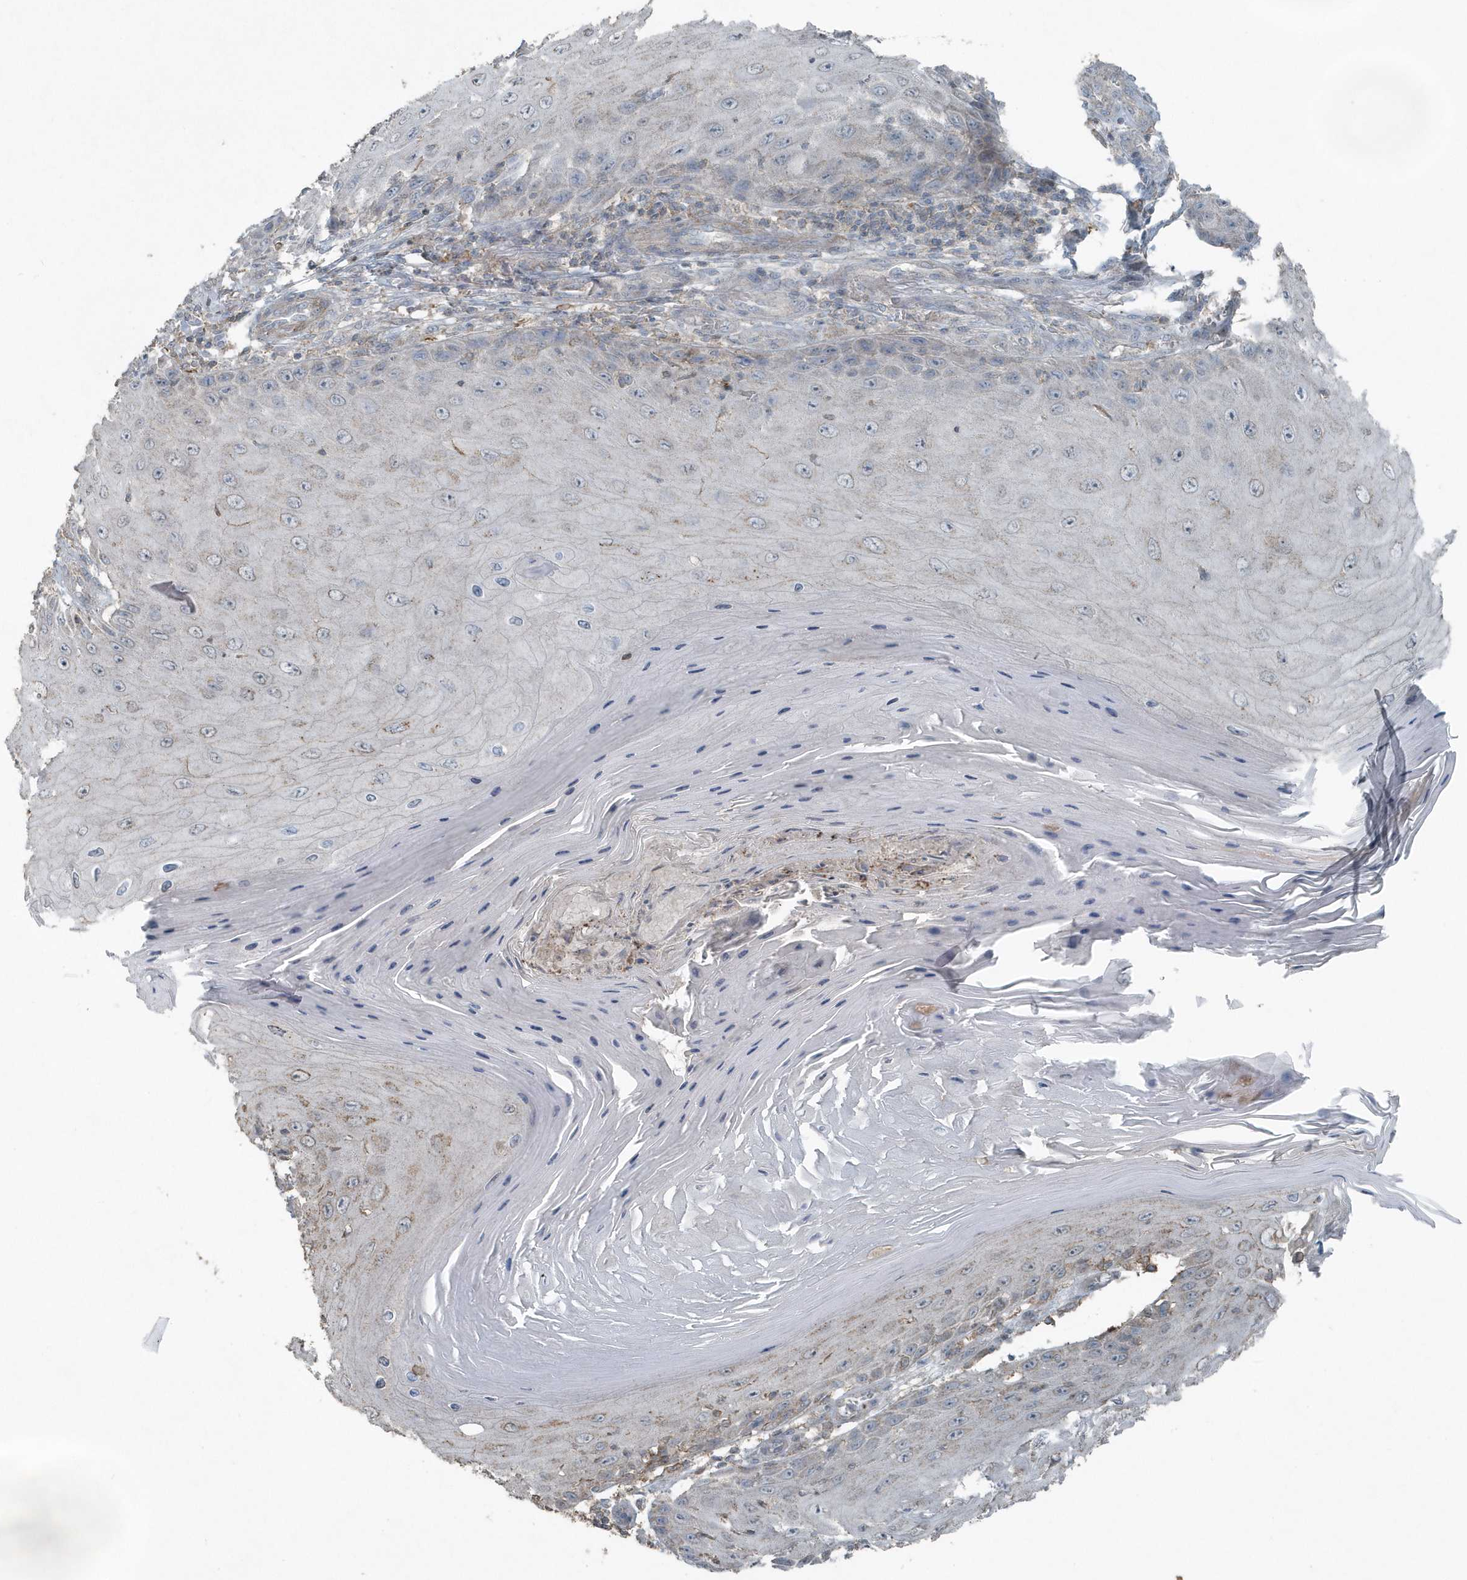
{"staining": {"intensity": "negative", "quantity": "none", "location": "none"}, "tissue": "skin cancer", "cell_type": "Tumor cells", "image_type": "cancer", "snomed": [{"axis": "morphology", "description": "Squamous cell carcinoma, NOS"}, {"axis": "topography", "description": "Skin"}], "caption": "Immunohistochemistry of human skin squamous cell carcinoma demonstrates no expression in tumor cells.", "gene": "ACTC1", "patient": {"sex": "female", "age": 73}}